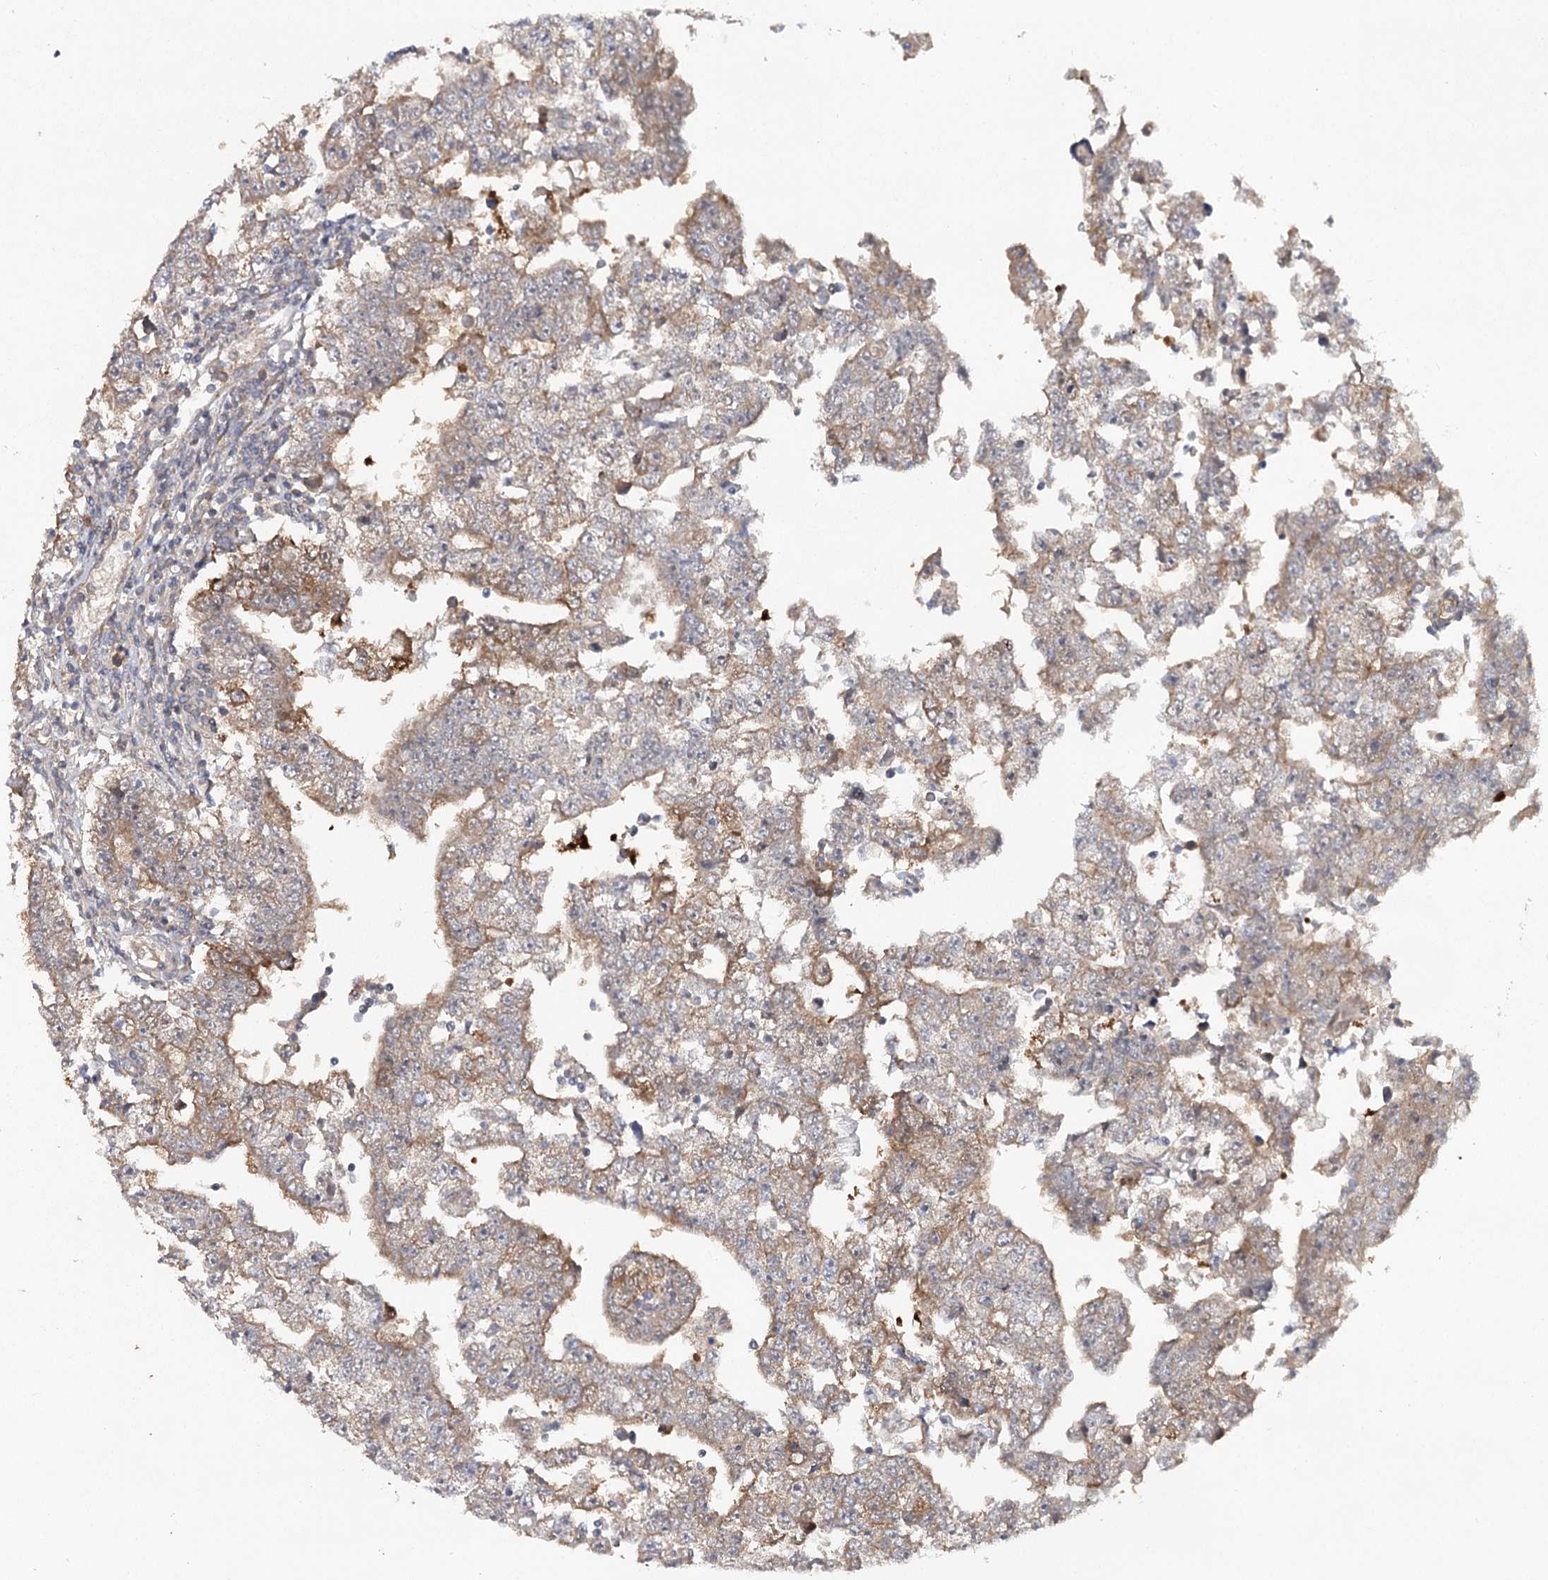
{"staining": {"intensity": "weak", "quantity": ">75%", "location": "cytoplasmic/membranous"}, "tissue": "testis cancer", "cell_type": "Tumor cells", "image_type": "cancer", "snomed": [{"axis": "morphology", "description": "Carcinoma, Embryonal, NOS"}, {"axis": "topography", "description": "Testis"}], "caption": "An image of testis cancer stained for a protein shows weak cytoplasmic/membranous brown staining in tumor cells.", "gene": "MAP3K13", "patient": {"sex": "male", "age": 25}}